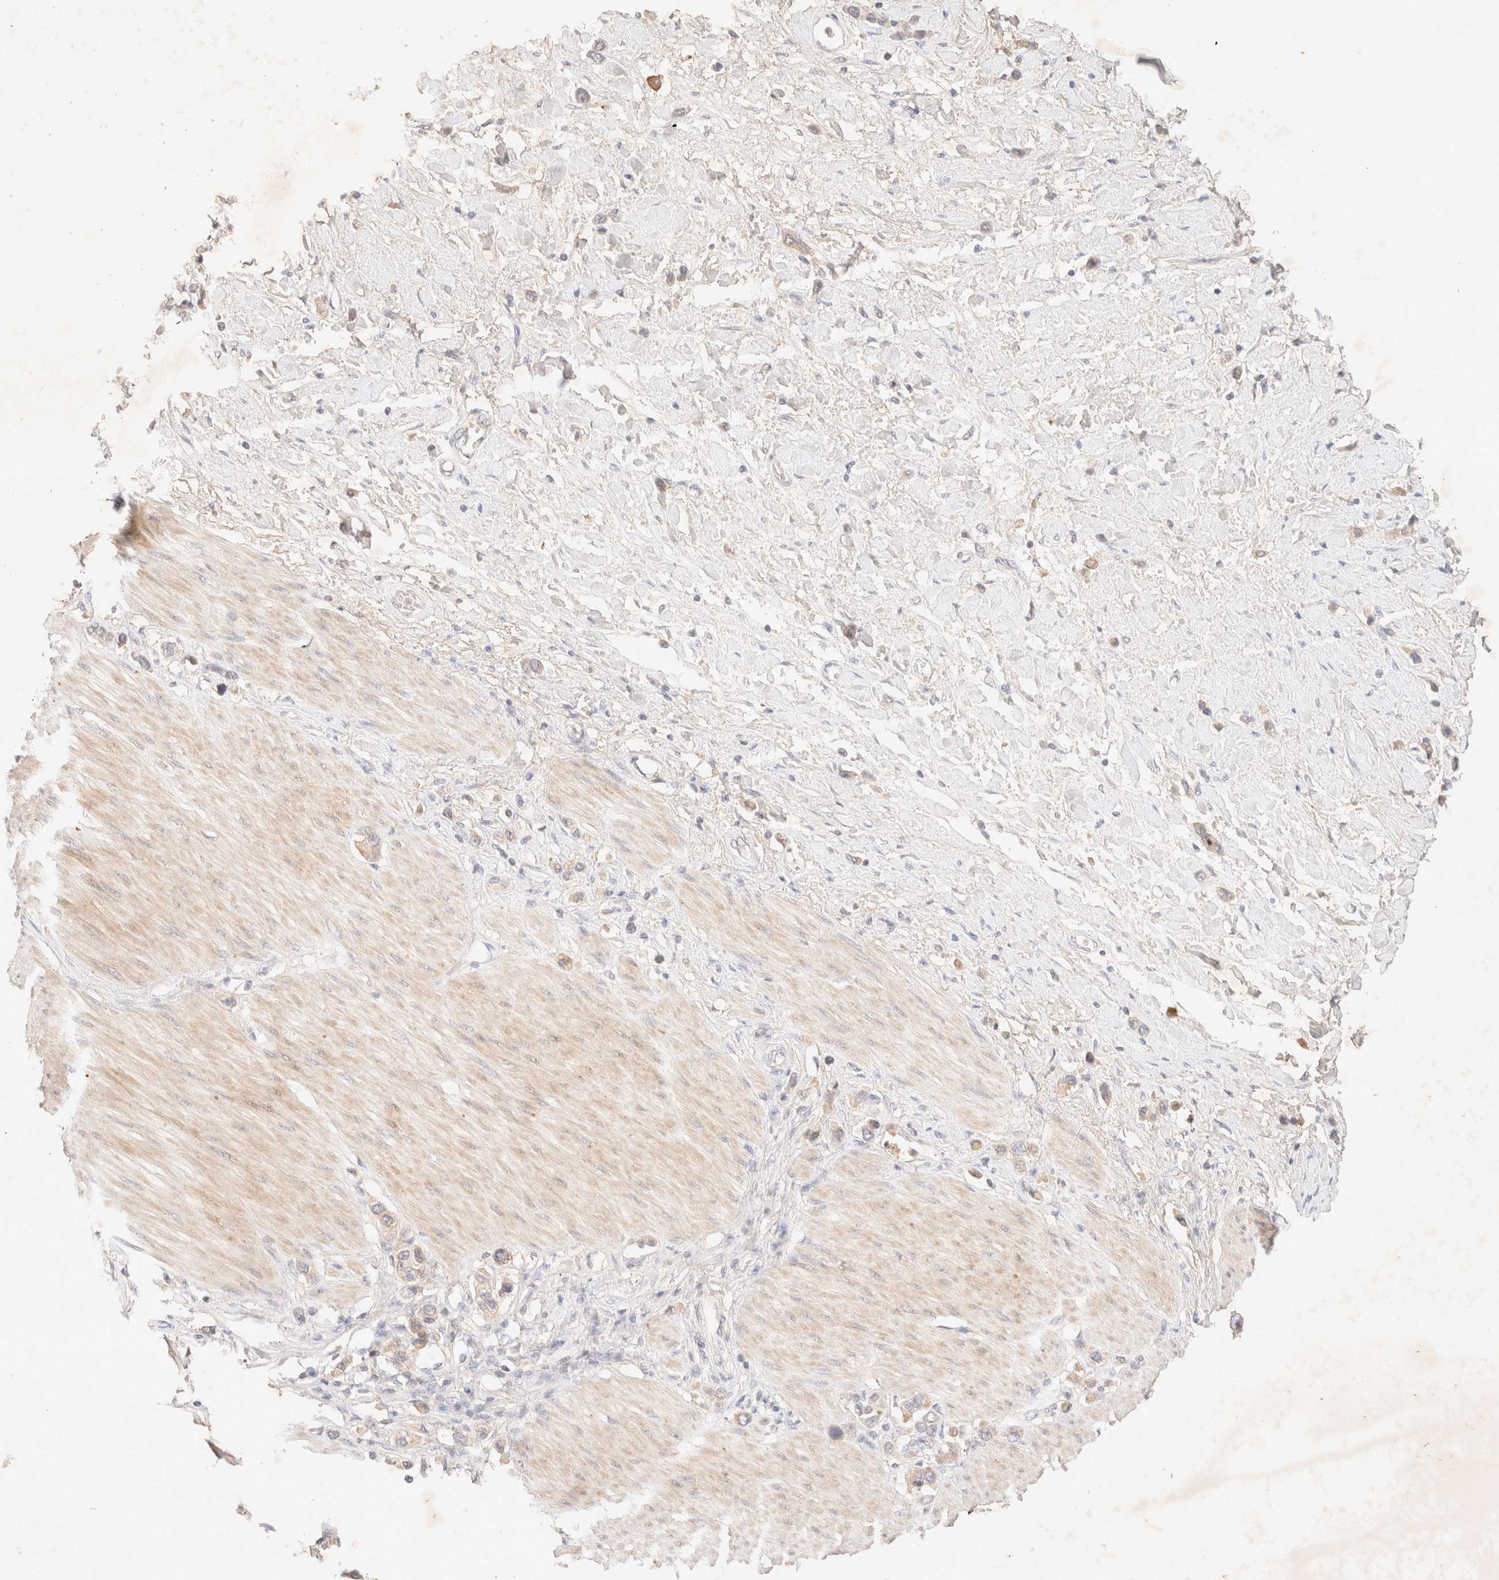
{"staining": {"intensity": "negative", "quantity": "none", "location": "none"}, "tissue": "stomach cancer", "cell_type": "Tumor cells", "image_type": "cancer", "snomed": [{"axis": "morphology", "description": "Adenocarcinoma, NOS"}, {"axis": "topography", "description": "Stomach"}], "caption": "Immunohistochemistry (IHC) photomicrograph of neoplastic tissue: human stomach adenocarcinoma stained with DAB (3,3'-diaminobenzidine) displays no significant protein positivity in tumor cells. (DAB (3,3'-diaminobenzidine) IHC visualized using brightfield microscopy, high magnification).", "gene": "SARM1", "patient": {"sex": "female", "age": 65}}